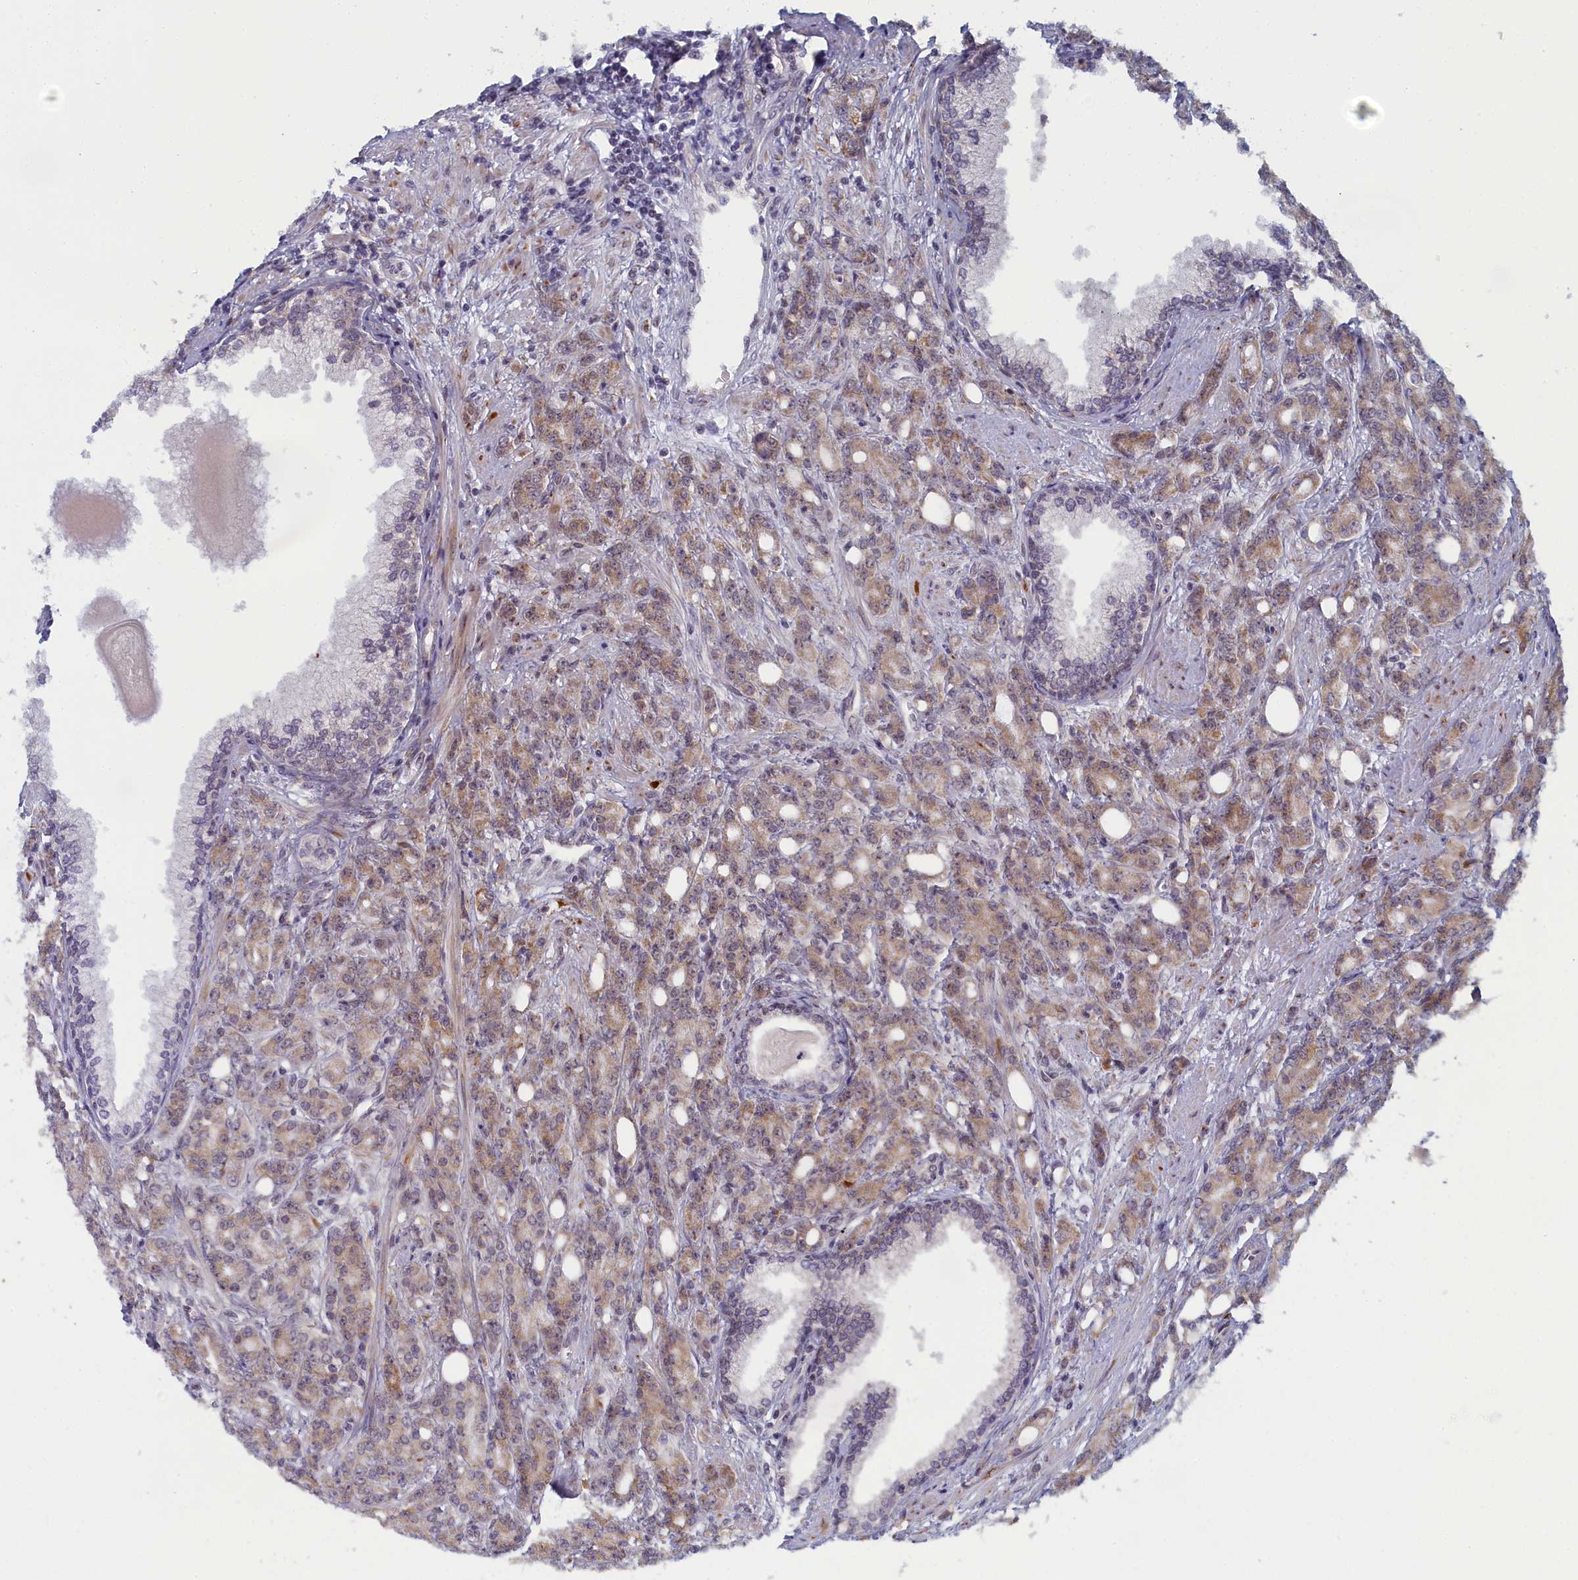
{"staining": {"intensity": "moderate", "quantity": "25%-75%", "location": "cytoplasmic/membranous,nuclear"}, "tissue": "prostate cancer", "cell_type": "Tumor cells", "image_type": "cancer", "snomed": [{"axis": "morphology", "description": "Adenocarcinoma, High grade"}, {"axis": "topography", "description": "Prostate"}], "caption": "DAB (3,3'-diaminobenzidine) immunohistochemical staining of adenocarcinoma (high-grade) (prostate) displays moderate cytoplasmic/membranous and nuclear protein positivity in approximately 25%-75% of tumor cells.", "gene": "DNAJC17", "patient": {"sex": "male", "age": 62}}